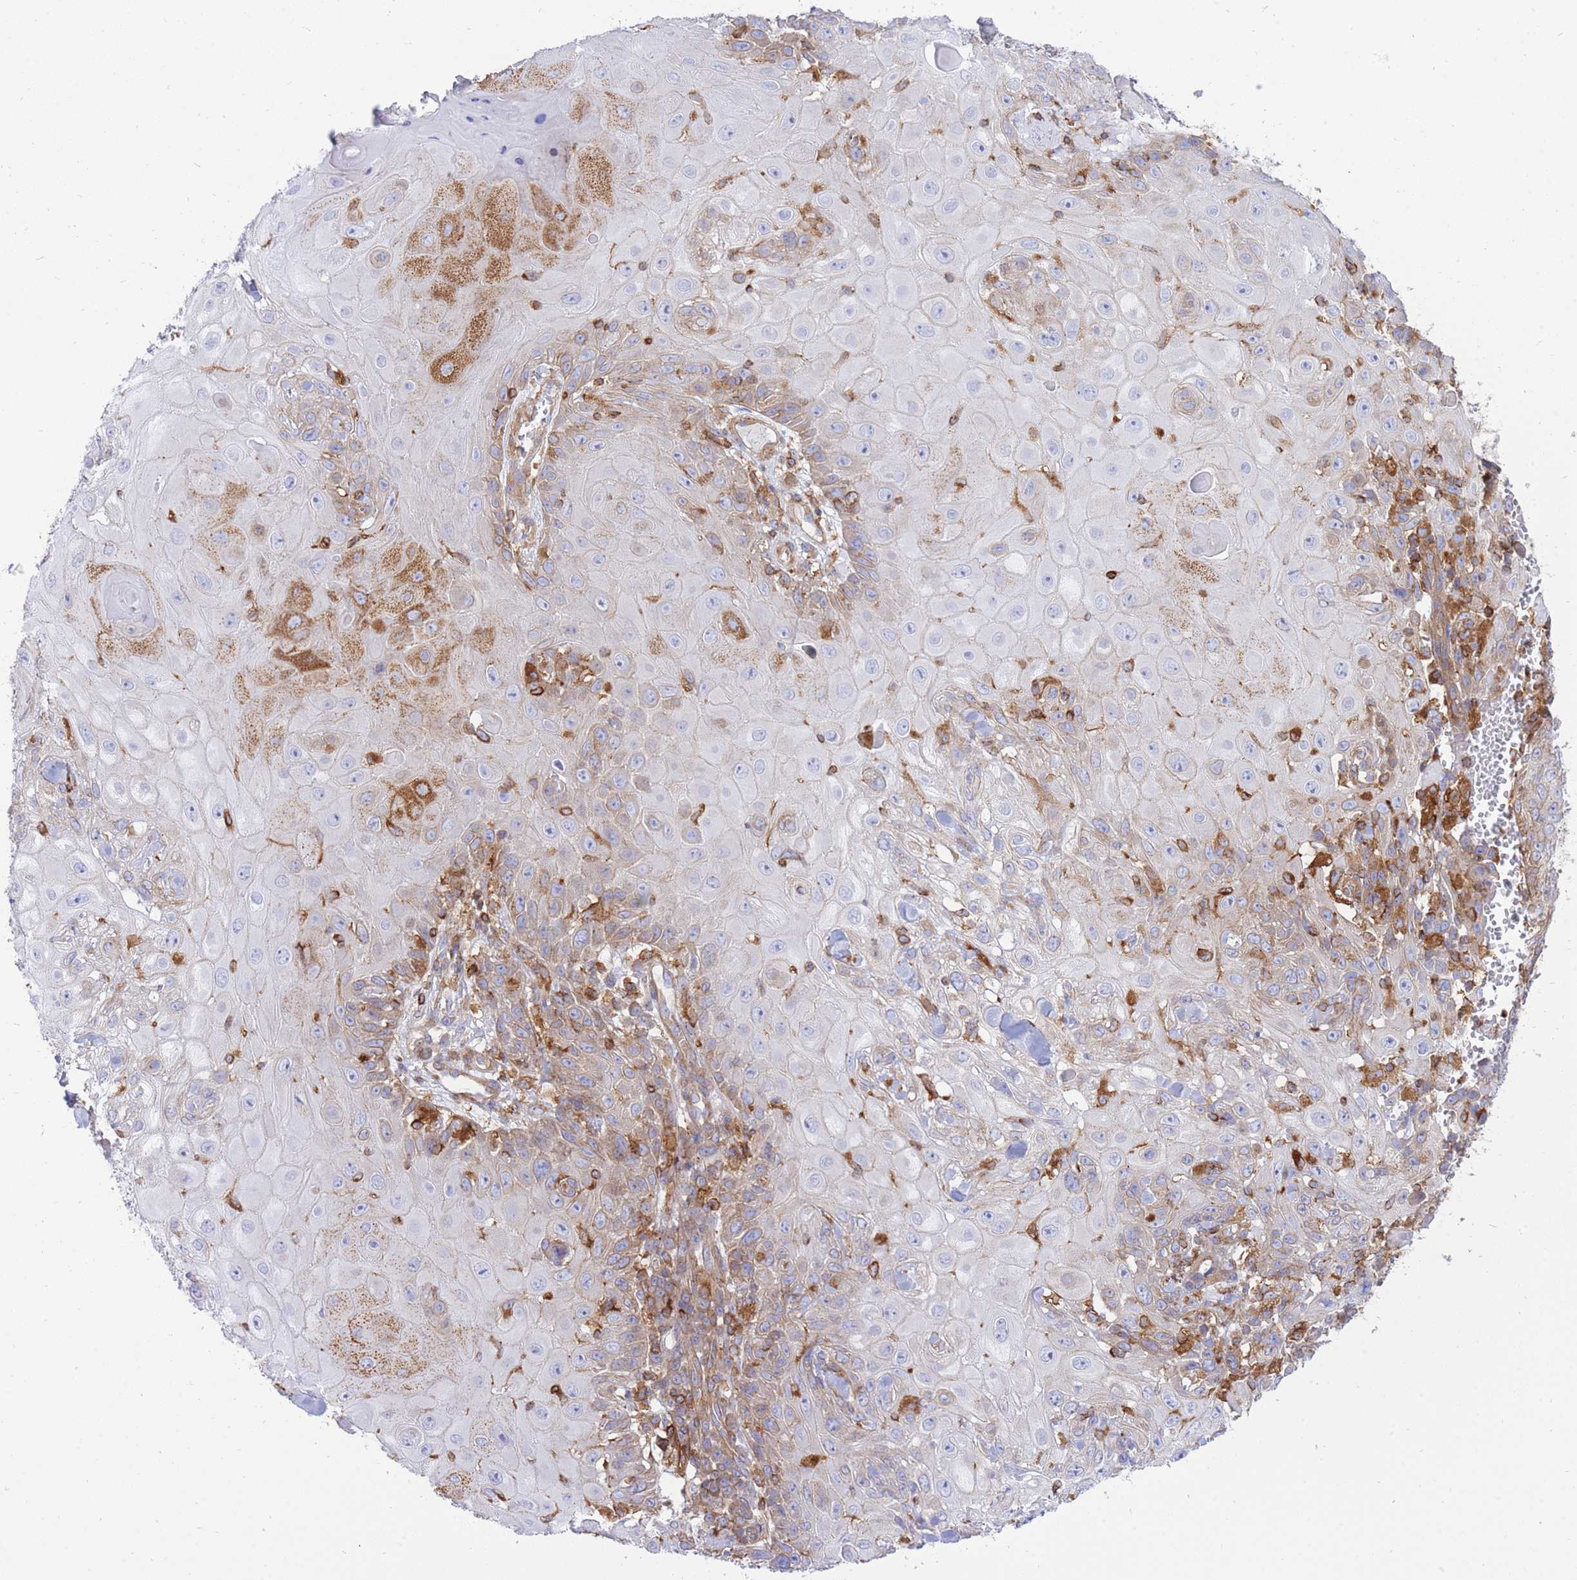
{"staining": {"intensity": "moderate", "quantity": "<25%", "location": "cytoplasmic/membranous"}, "tissue": "skin cancer", "cell_type": "Tumor cells", "image_type": "cancer", "snomed": [{"axis": "morphology", "description": "Normal tissue, NOS"}, {"axis": "morphology", "description": "Squamous cell carcinoma, NOS"}, {"axis": "topography", "description": "Skin"}, {"axis": "topography", "description": "Cartilage tissue"}], "caption": "A brown stain highlights moderate cytoplasmic/membranous positivity of a protein in human squamous cell carcinoma (skin) tumor cells.", "gene": "REM1", "patient": {"sex": "female", "age": 79}}